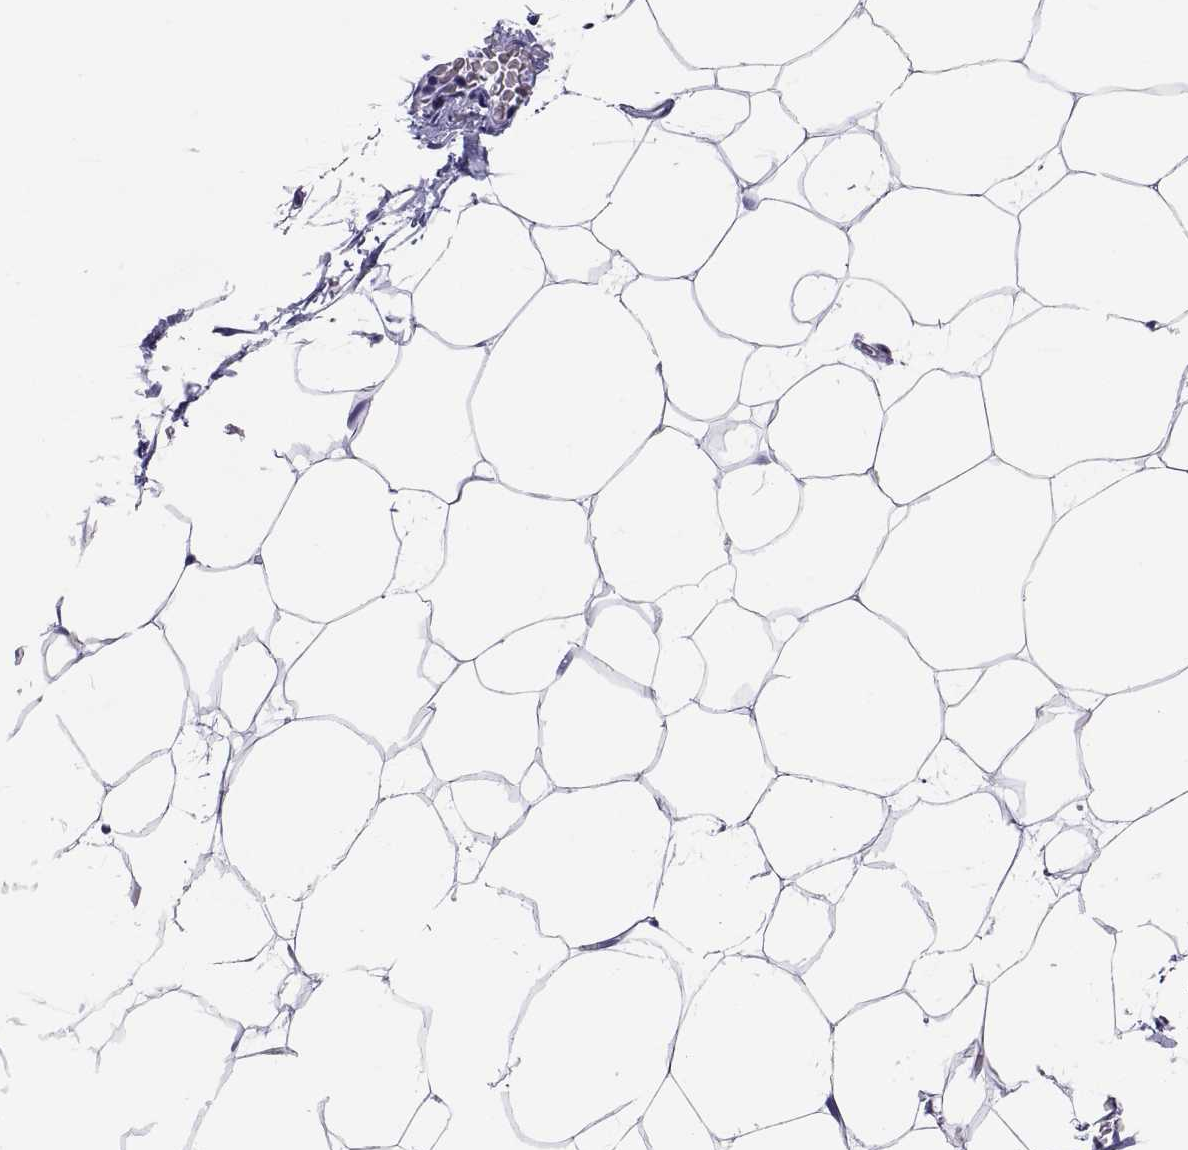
{"staining": {"intensity": "negative", "quantity": "none", "location": "none"}, "tissue": "adipose tissue", "cell_type": "Adipocytes", "image_type": "normal", "snomed": [{"axis": "morphology", "description": "Normal tissue, NOS"}, {"axis": "topography", "description": "Adipose tissue"}], "caption": "The micrograph reveals no staining of adipocytes in normal adipose tissue.", "gene": "QRICH2", "patient": {"sex": "male", "age": 57}}